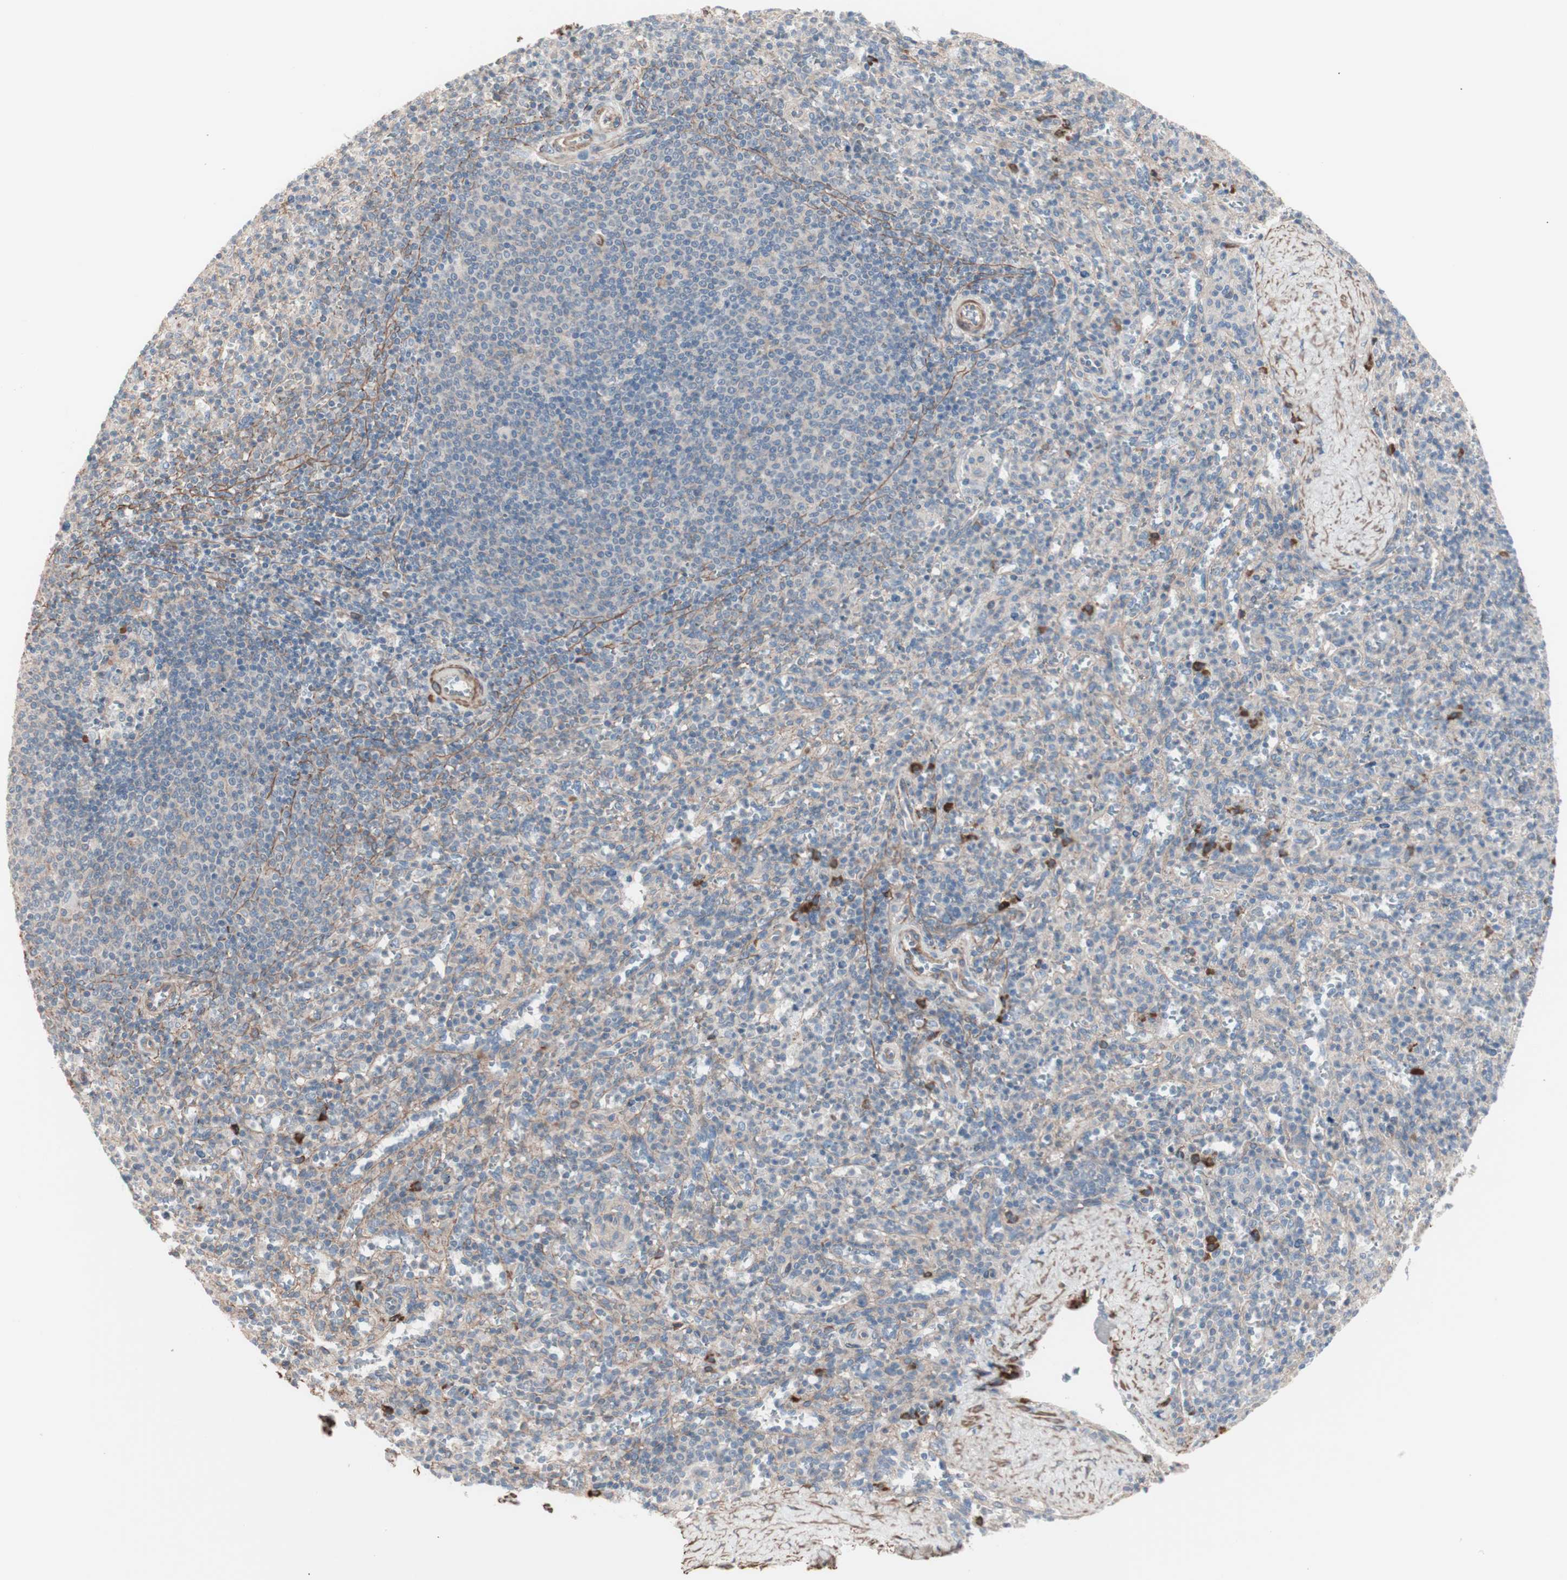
{"staining": {"intensity": "weak", "quantity": "25%-75%", "location": "cytoplasmic/membranous"}, "tissue": "spleen", "cell_type": "Cells in red pulp", "image_type": "normal", "snomed": [{"axis": "morphology", "description": "Normal tissue, NOS"}, {"axis": "topography", "description": "Spleen"}], "caption": "Weak cytoplasmic/membranous staining for a protein is appreciated in approximately 25%-75% of cells in red pulp of normal spleen using immunohistochemistry.", "gene": "ALG5", "patient": {"sex": "male", "age": 36}}